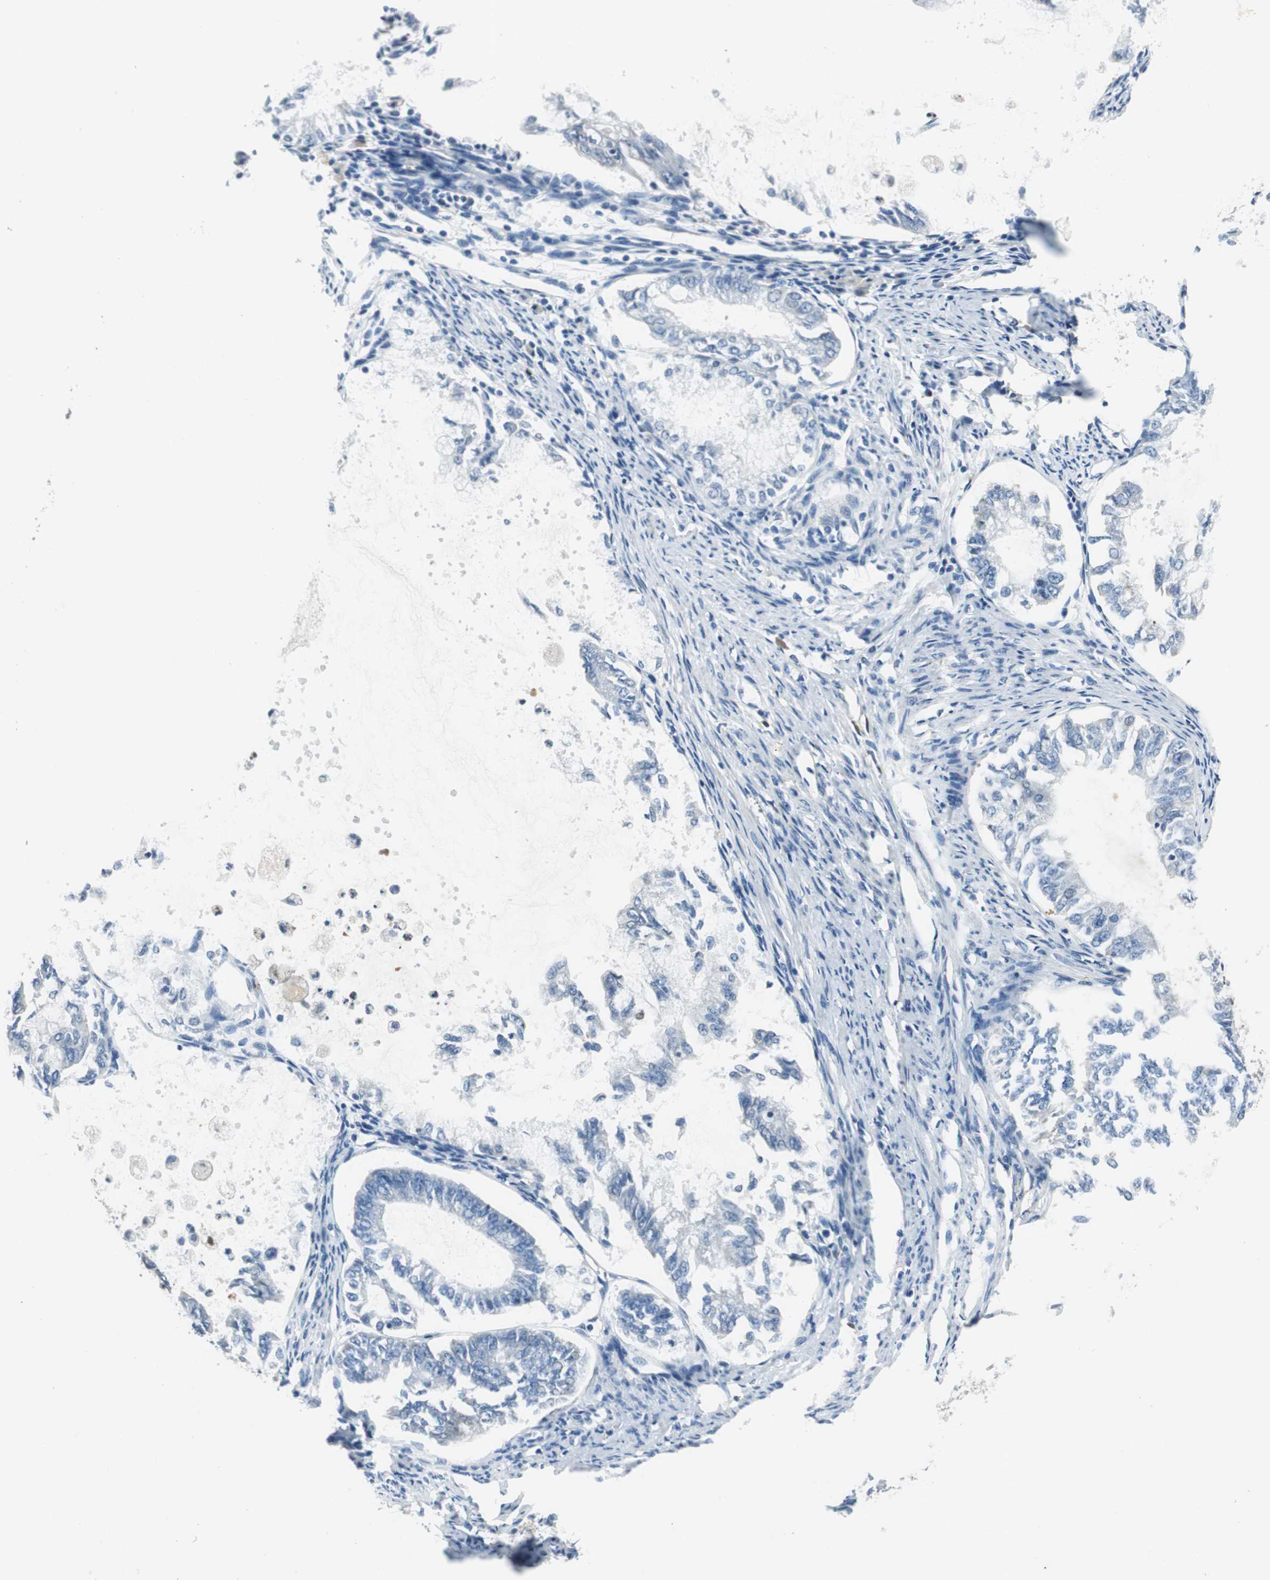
{"staining": {"intensity": "negative", "quantity": "none", "location": "none"}, "tissue": "endometrial cancer", "cell_type": "Tumor cells", "image_type": "cancer", "snomed": [{"axis": "morphology", "description": "Adenocarcinoma, NOS"}, {"axis": "topography", "description": "Endometrium"}], "caption": "DAB immunohistochemical staining of human endometrial cancer exhibits no significant expression in tumor cells. (DAB (3,3'-diaminobenzidine) immunohistochemistry (IHC) with hematoxylin counter stain).", "gene": "ME1", "patient": {"sex": "female", "age": 86}}